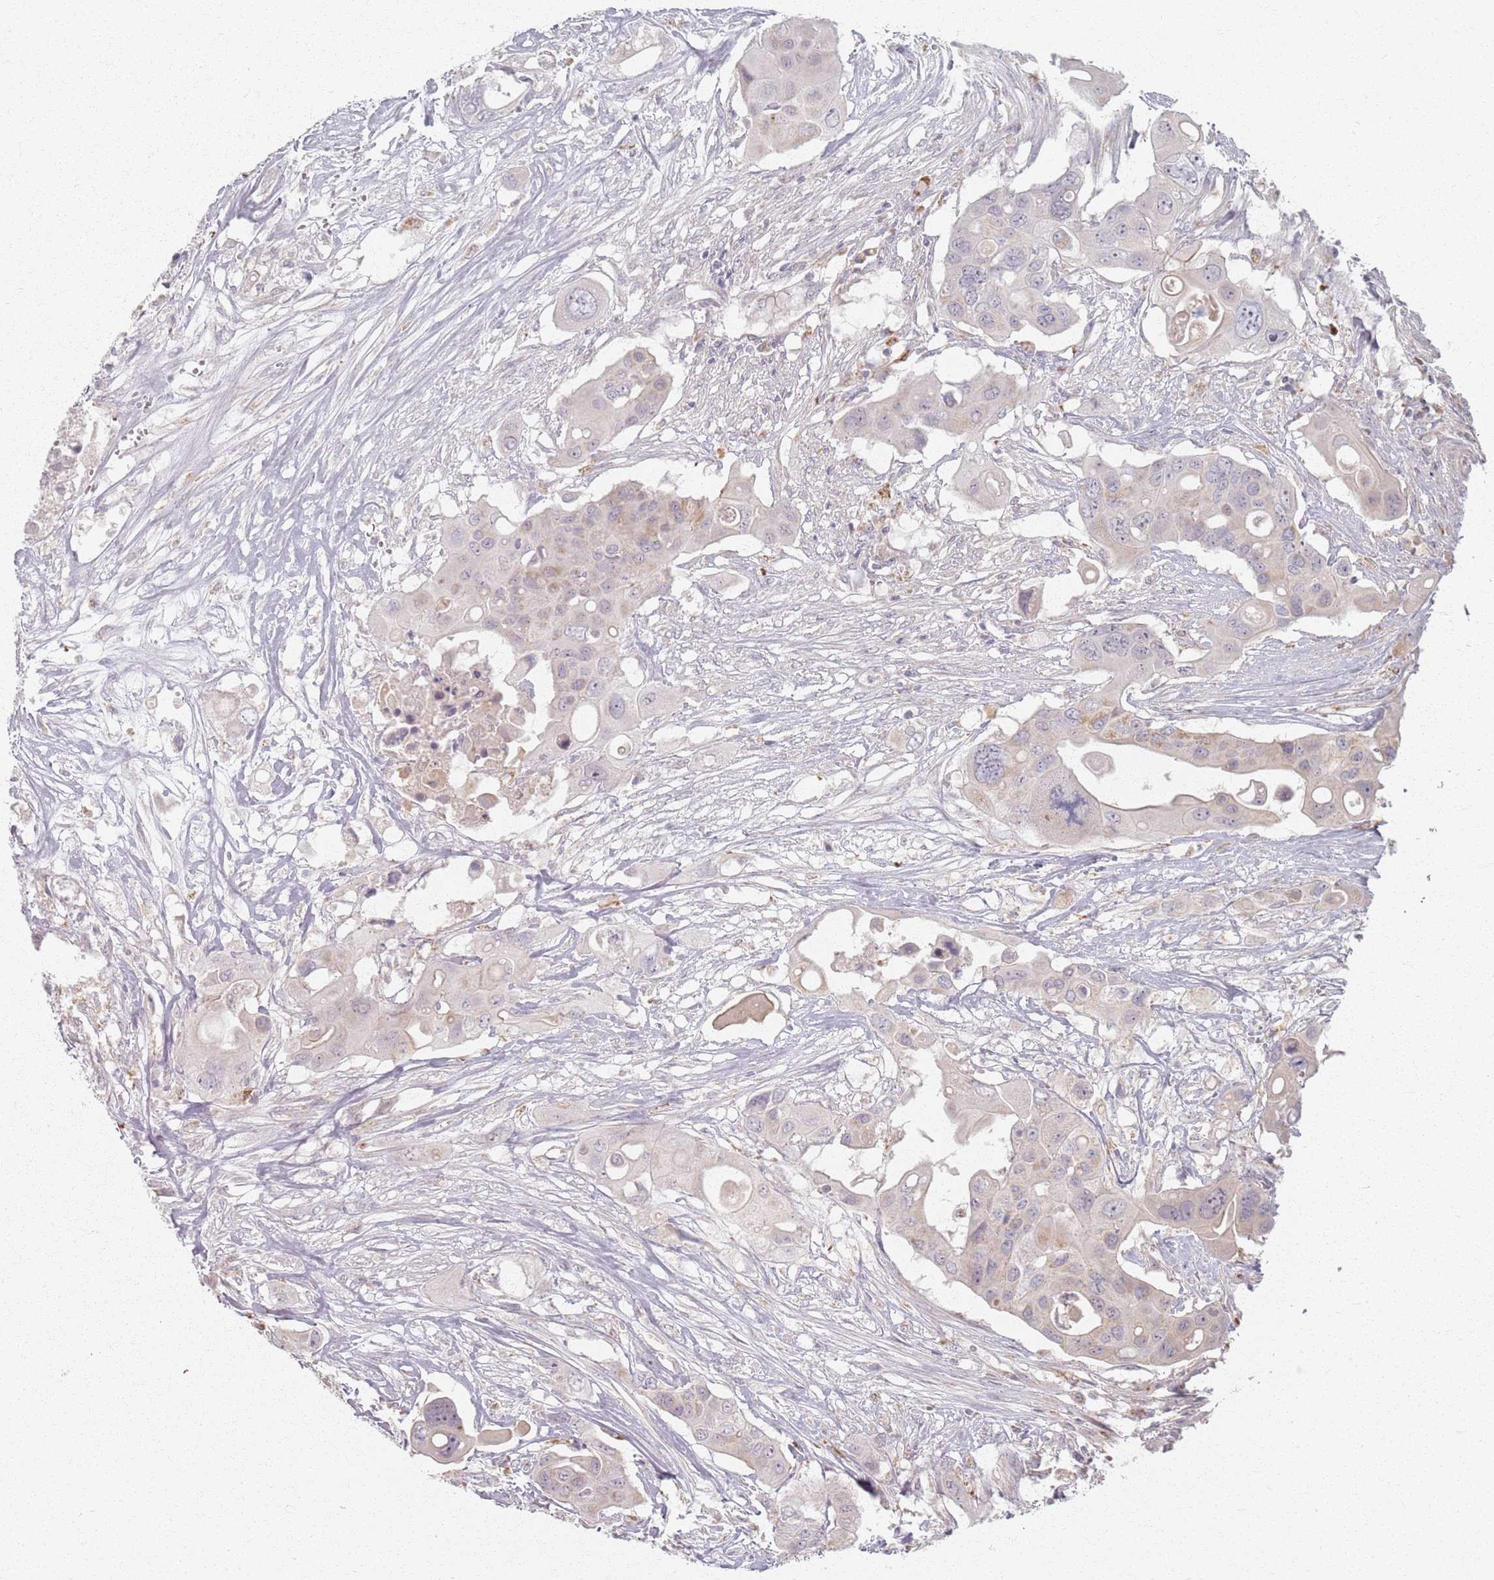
{"staining": {"intensity": "weak", "quantity": "<25%", "location": "cytoplasmic/membranous"}, "tissue": "colorectal cancer", "cell_type": "Tumor cells", "image_type": "cancer", "snomed": [{"axis": "morphology", "description": "Adenocarcinoma, NOS"}, {"axis": "topography", "description": "Colon"}], "caption": "This is an IHC micrograph of colorectal adenocarcinoma. There is no positivity in tumor cells.", "gene": "PKD2L2", "patient": {"sex": "male", "age": 77}}